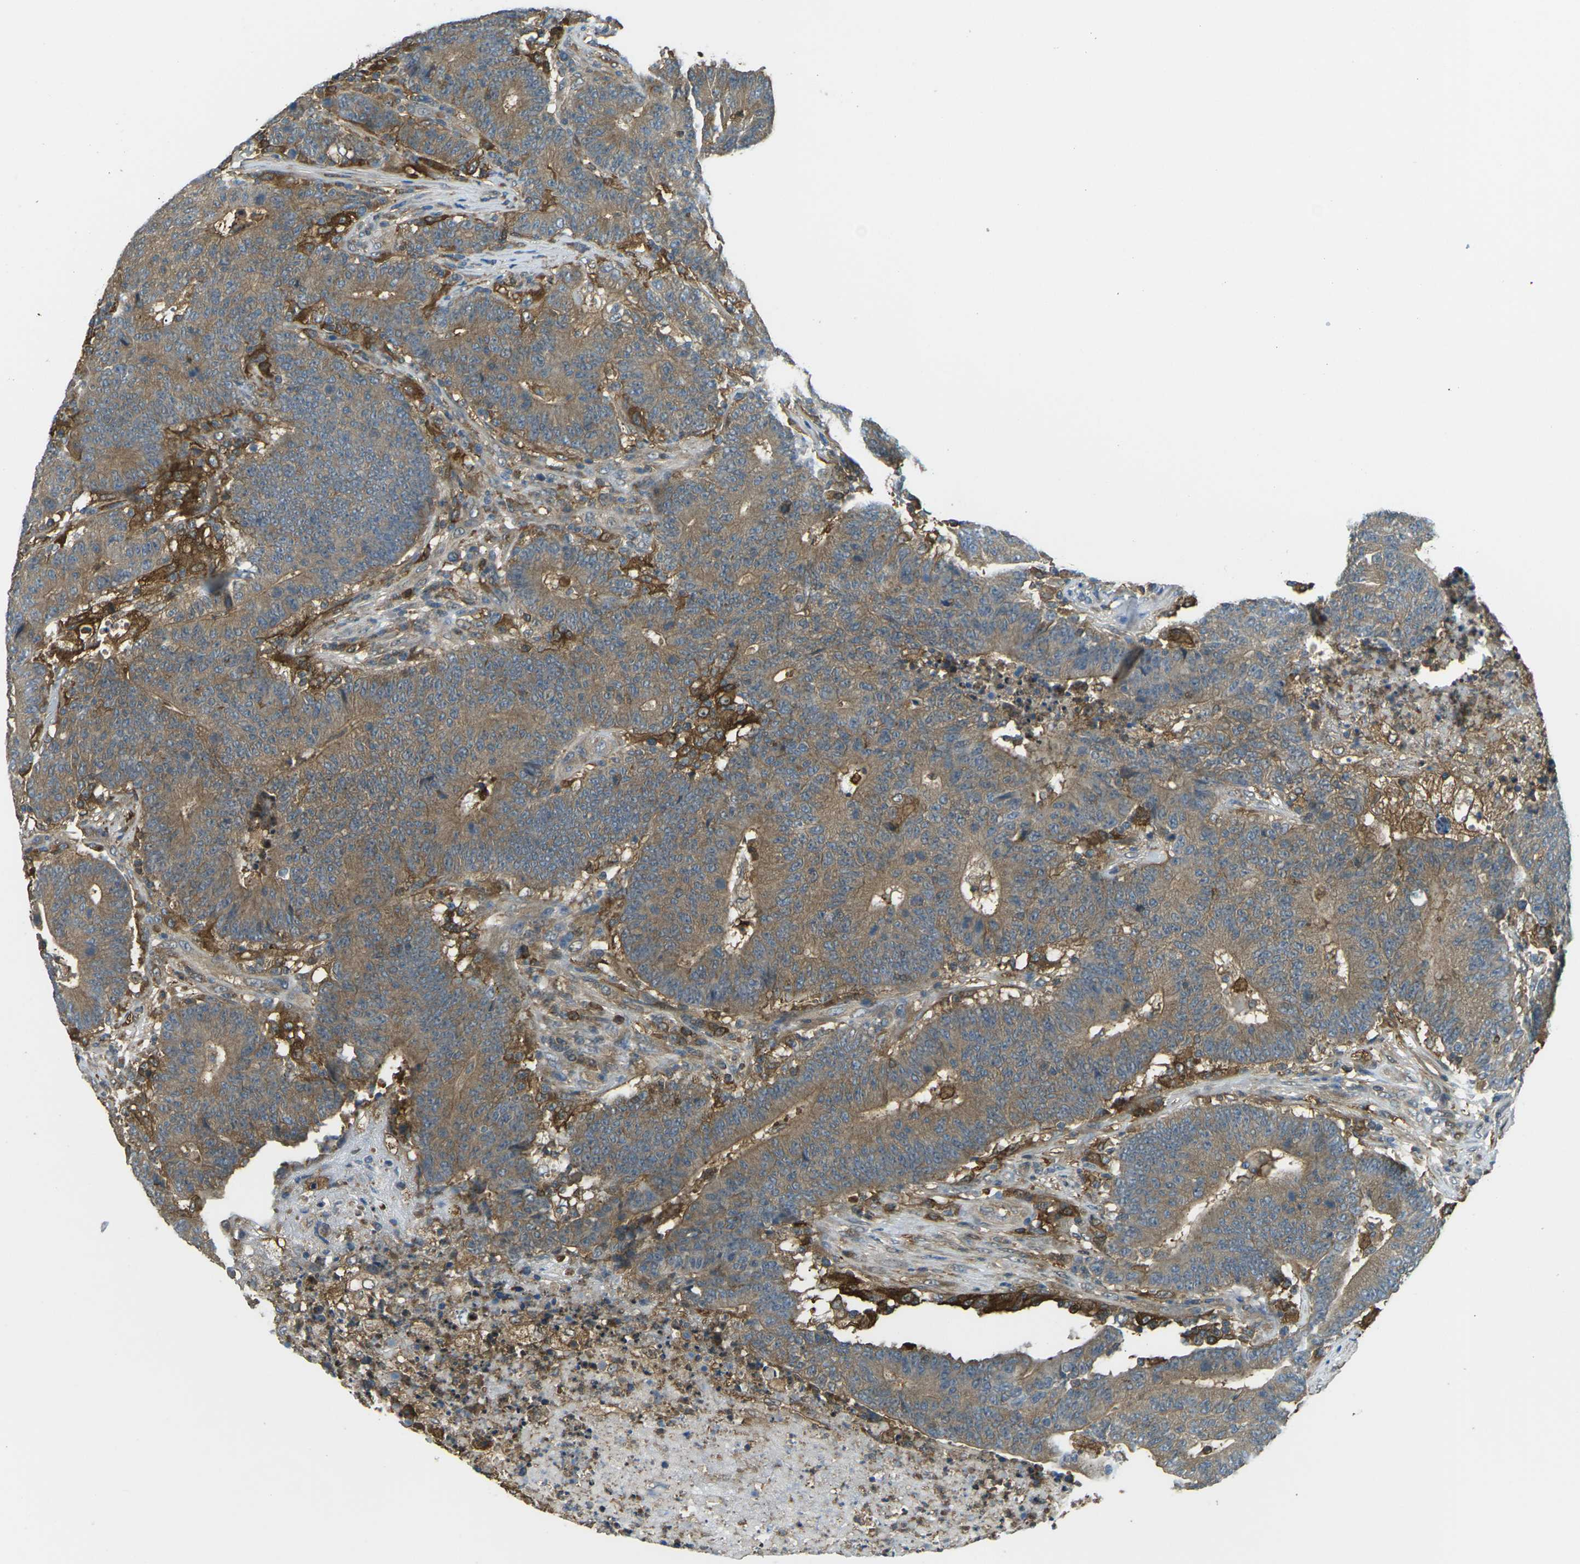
{"staining": {"intensity": "moderate", "quantity": ">75%", "location": "cytoplasmic/membranous"}, "tissue": "colorectal cancer", "cell_type": "Tumor cells", "image_type": "cancer", "snomed": [{"axis": "morphology", "description": "Normal tissue, NOS"}, {"axis": "morphology", "description": "Adenocarcinoma, NOS"}, {"axis": "topography", "description": "Colon"}], "caption": "This is a photomicrograph of immunohistochemistry staining of colorectal adenocarcinoma, which shows moderate expression in the cytoplasmic/membranous of tumor cells.", "gene": "PIEZO2", "patient": {"sex": "female", "age": 75}}